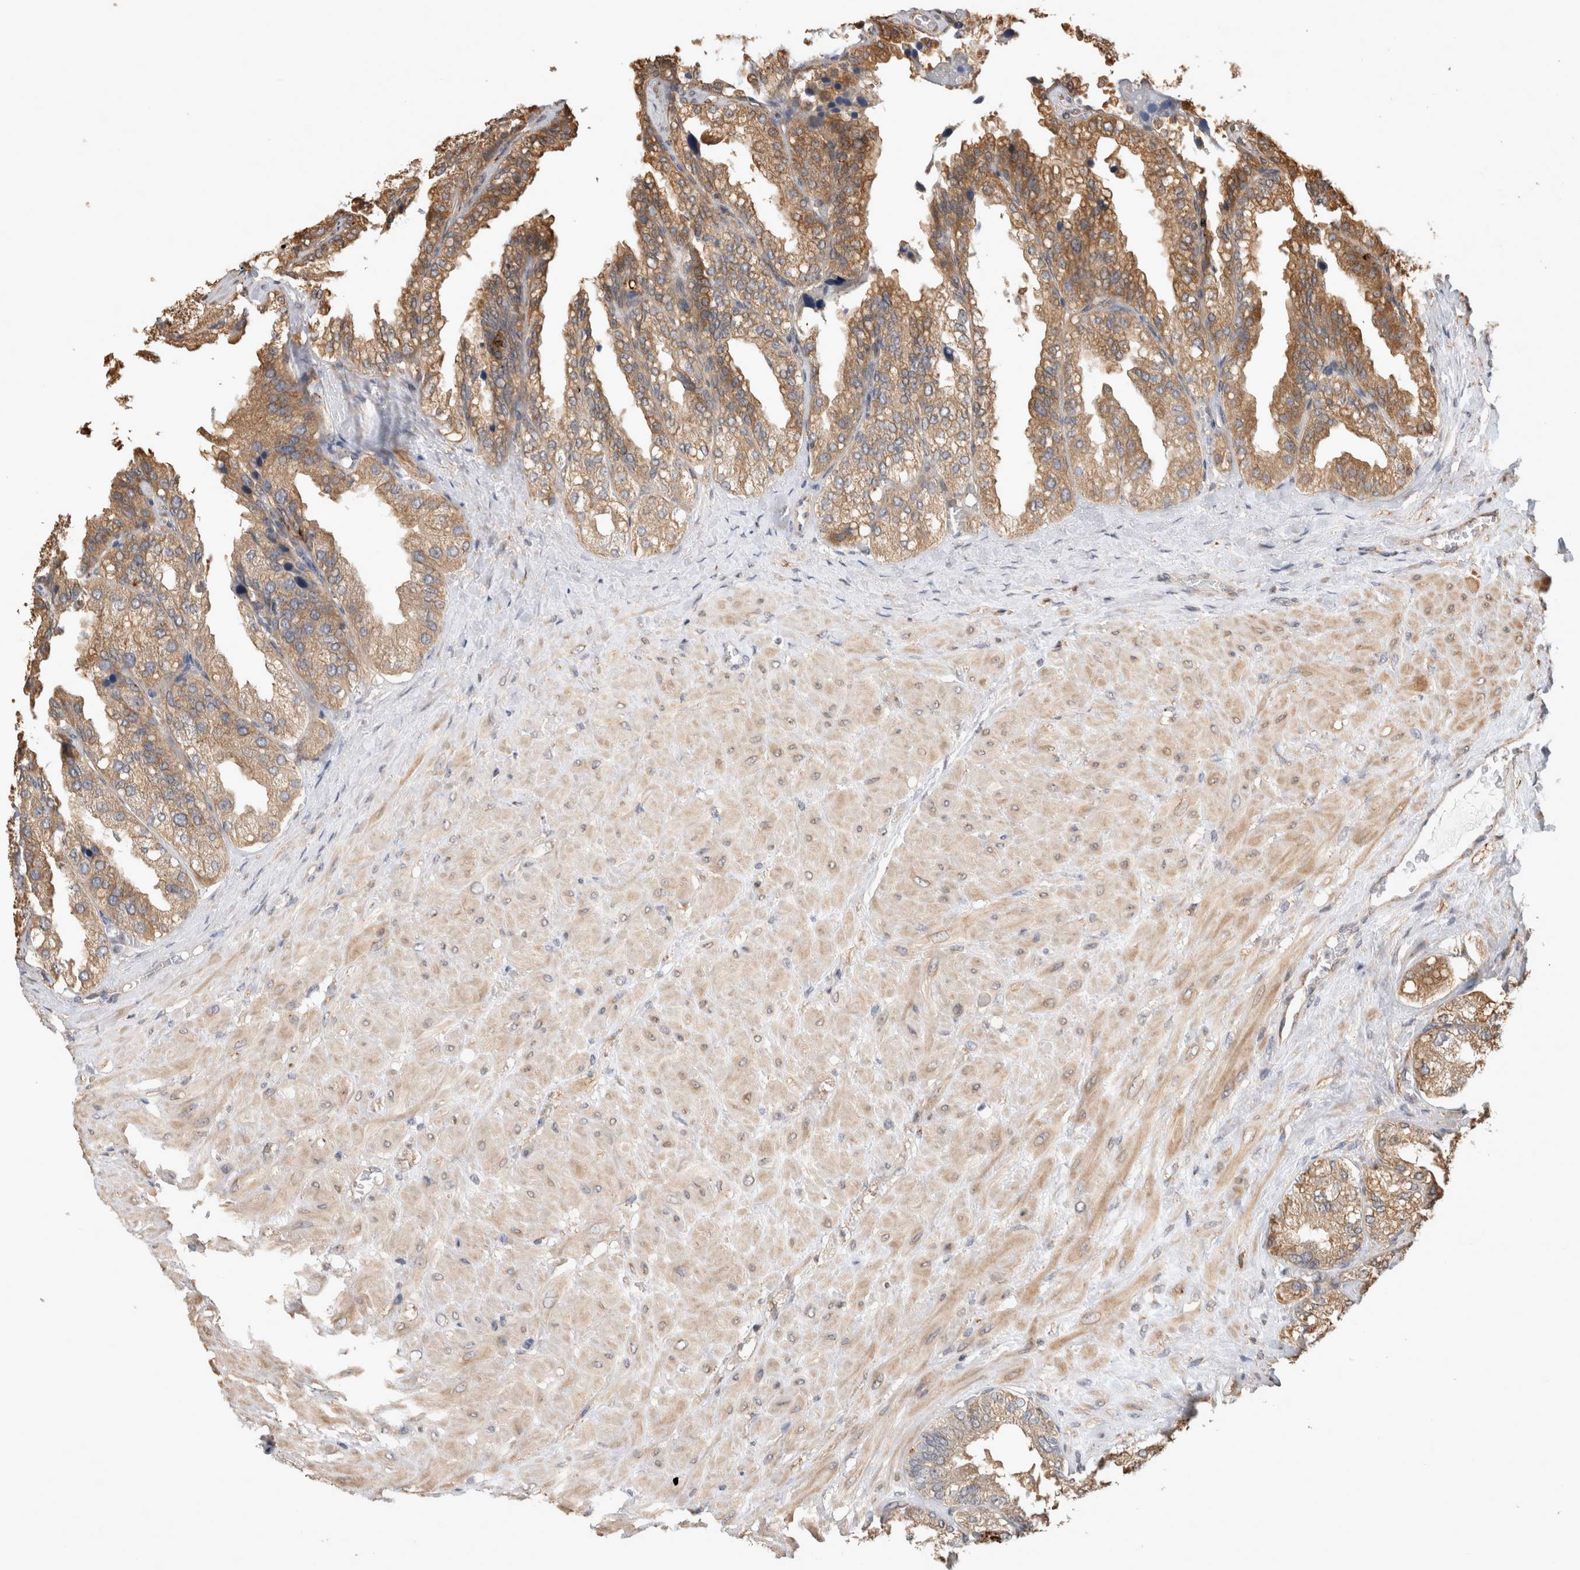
{"staining": {"intensity": "moderate", "quantity": ">75%", "location": "cytoplasmic/membranous"}, "tissue": "seminal vesicle", "cell_type": "Glandular cells", "image_type": "normal", "snomed": [{"axis": "morphology", "description": "Normal tissue, NOS"}, {"axis": "topography", "description": "Prostate"}, {"axis": "topography", "description": "Seminal veicle"}], "caption": "An image of seminal vesicle stained for a protein exhibits moderate cytoplasmic/membranous brown staining in glandular cells. The staining is performed using DAB (3,3'-diaminobenzidine) brown chromogen to label protein expression. The nuclei are counter-stained blue using hematoxylin.", "gene": "CLIP1", "patient": {"sex": "male", "age": 51}}